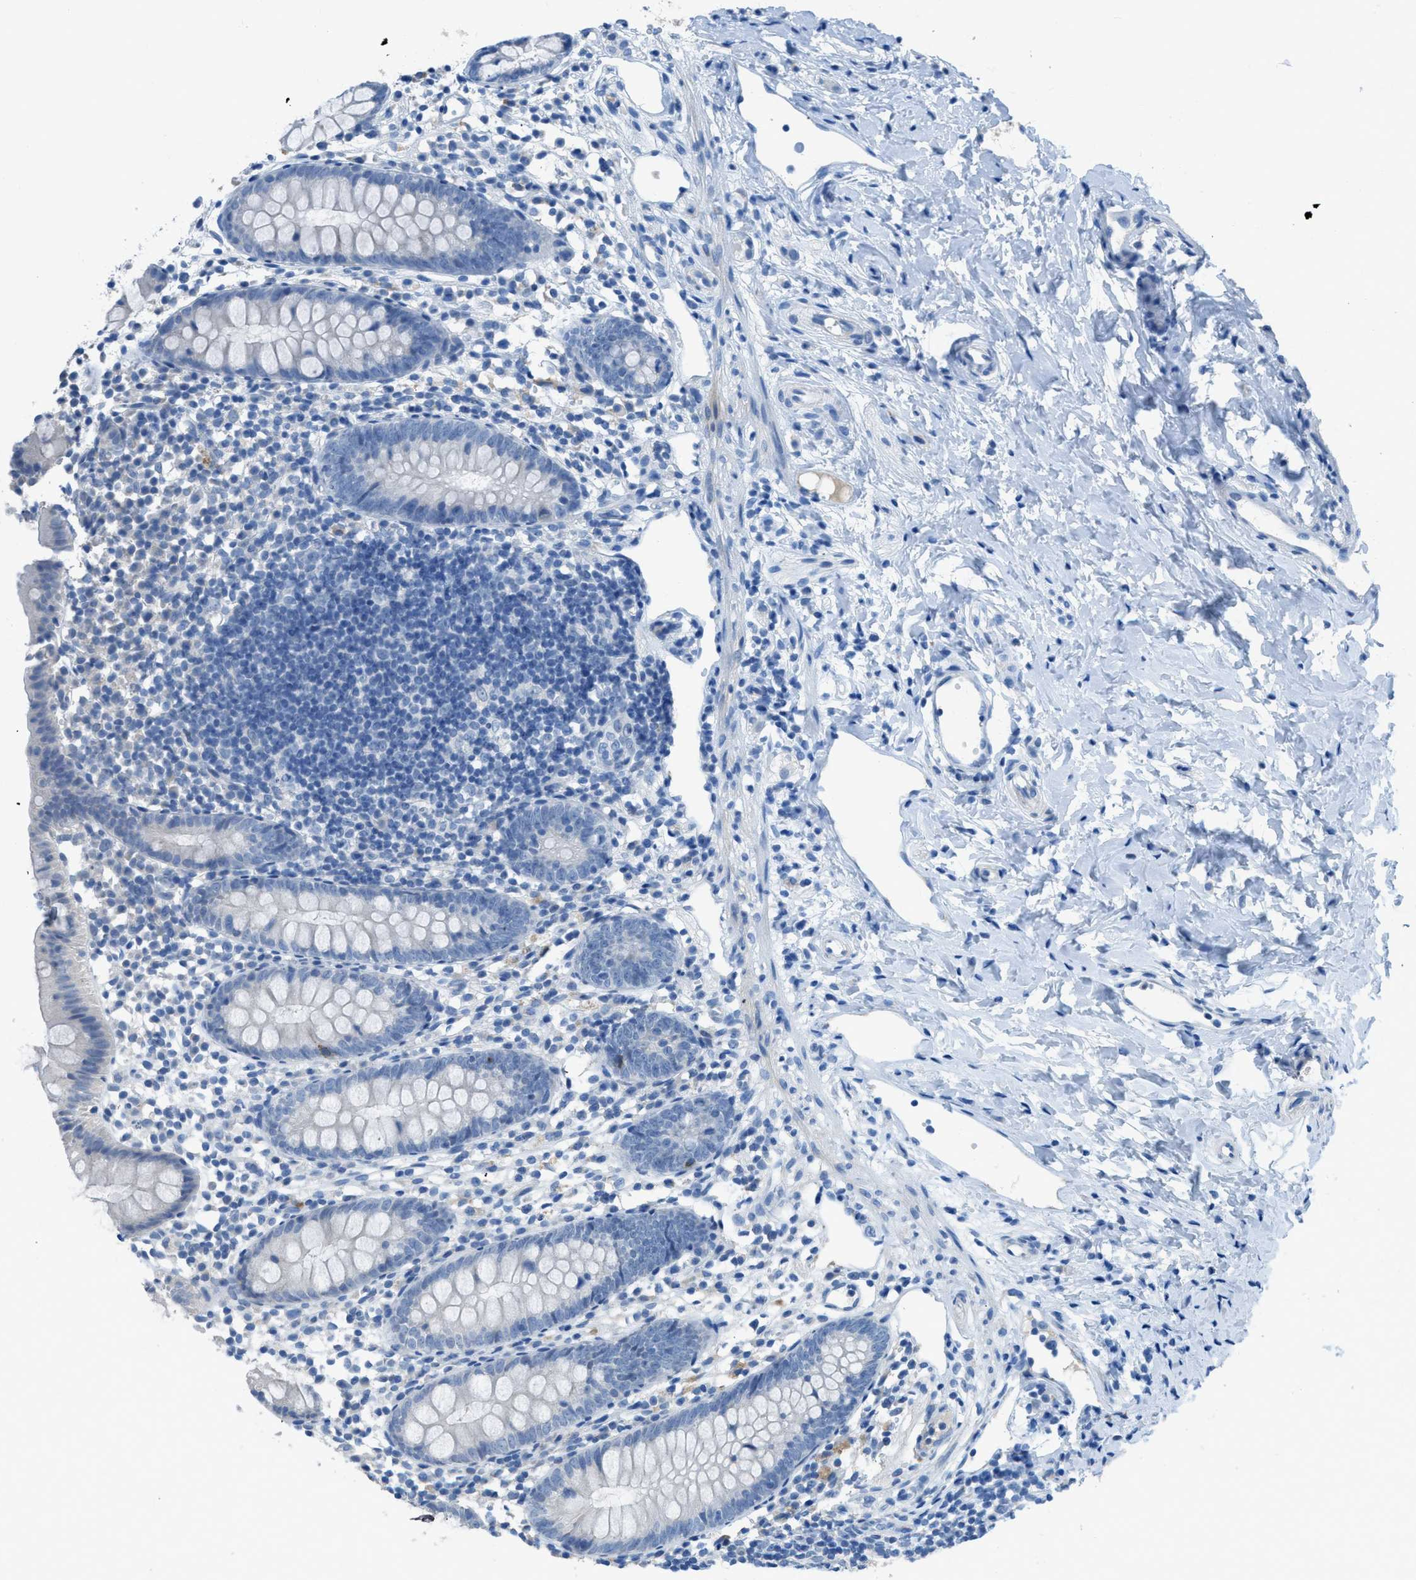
{"staining": {"intensity": "negative", "quantity": "none", "location": "none"}, "tissue": "appendix", "cell_type": "Glandular cells", "image_type": "normal", "snomed": [{"axis": "morphology", "description": "Normal tissue, NOS"}, {"axis": "topography", "description": "Appendix"}], "caption": "Human appendix stained for a protein using immunohistochemistry exhibits no positivity in glandular cells.", "gene": "ACAN", "patient": {"sex": "female", "age": 20}}